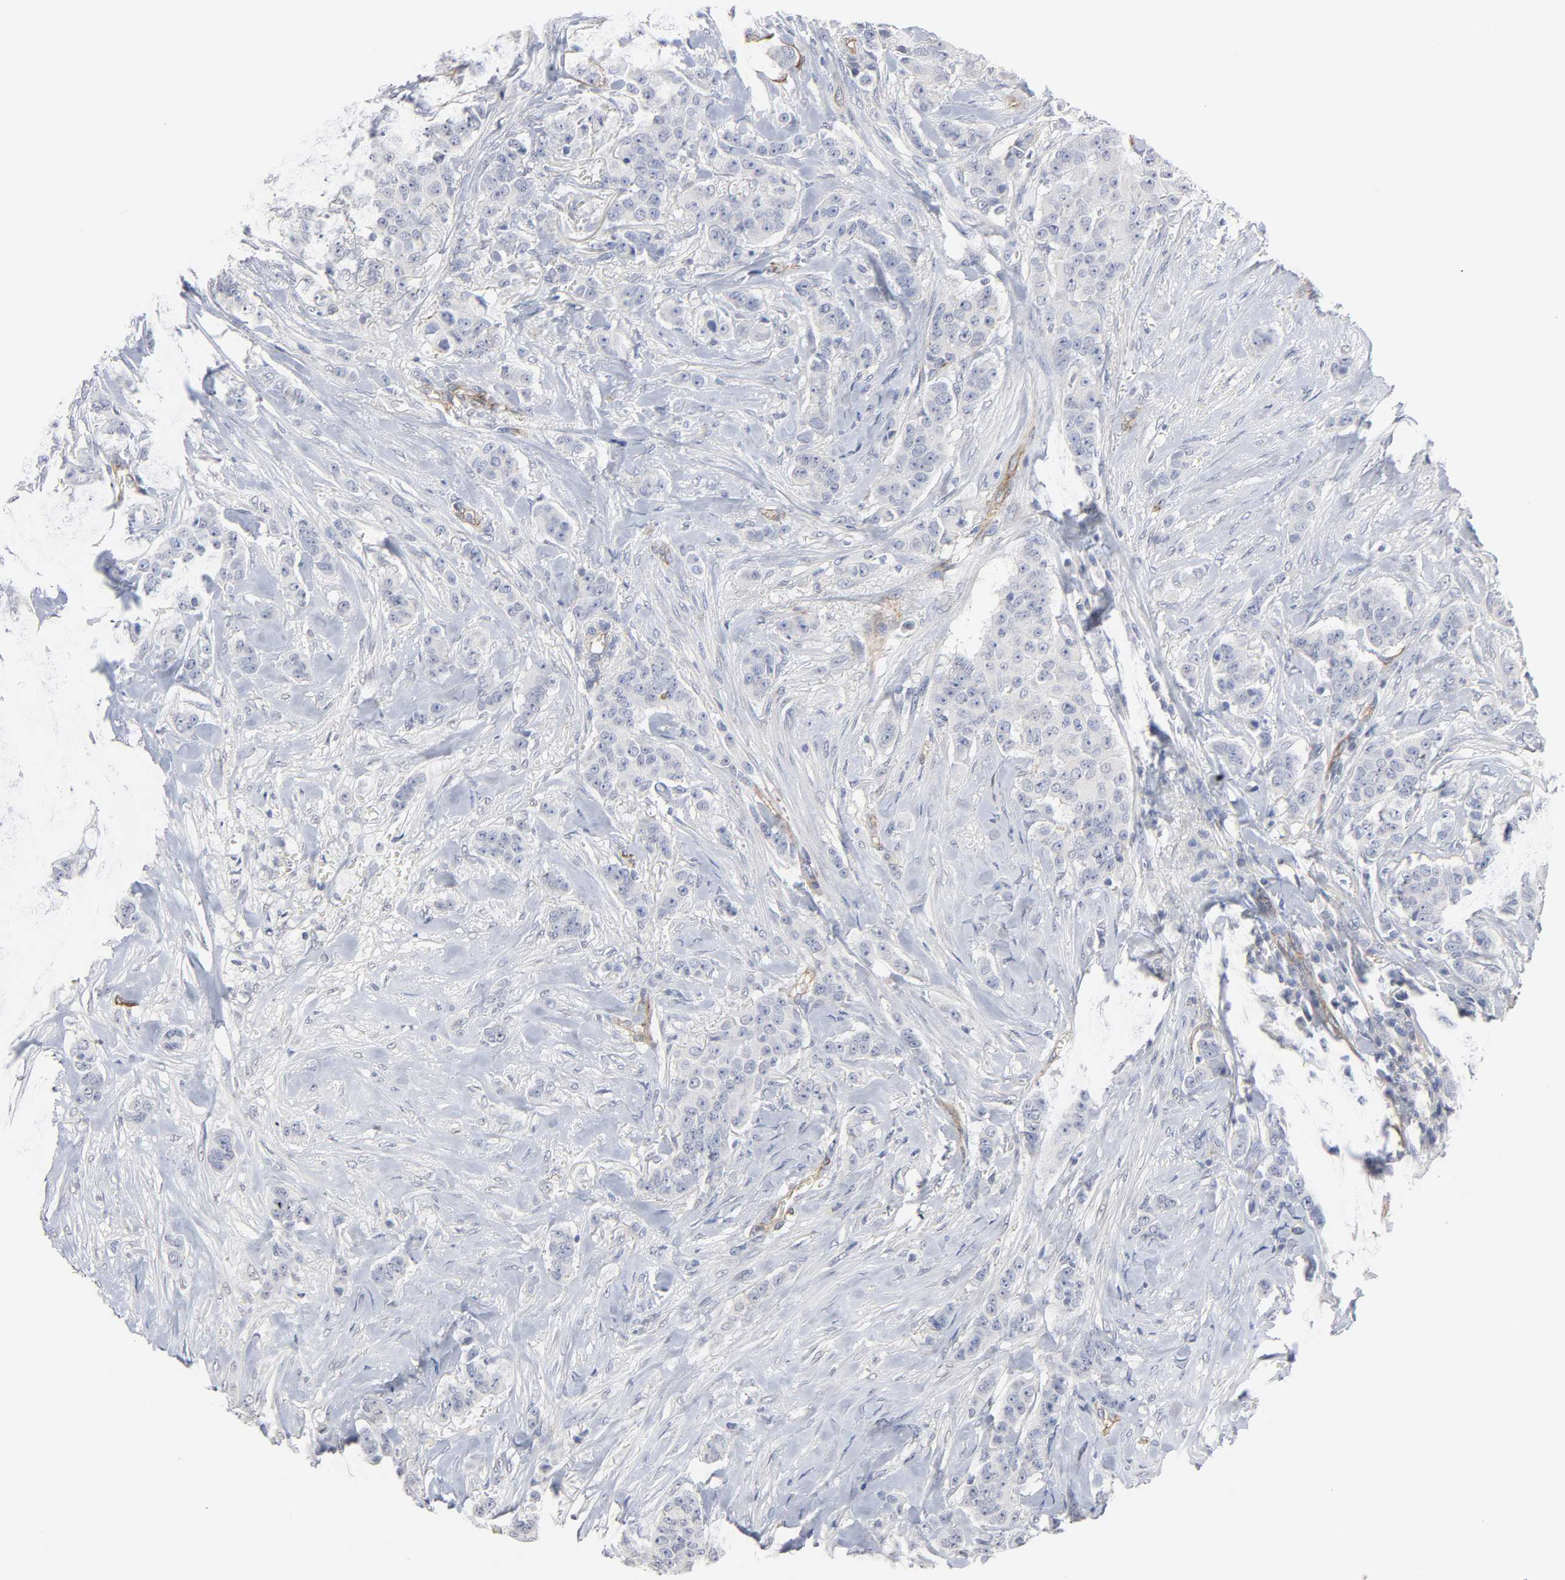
{"staining": {"intensity": "weak", "quantity": "25%-75%", "location": "cytoplasmic/membranous"}, "tissue": "breast cancer", "cell_type": "Tumor cells", "image_type": "cancer", "snomed": [{"axis": "morphology", "description": "Duct carcinoma"}, {"axis": "topography", "description": "Breast"}], "caption": "Breast cancer (infiltrating ductal carcinoma) was stained to show a protein in brown. There is low levels of weak cytoplasmic/membranous positivity in about 25%-75% of tumor cells.", "gene": "SPTAN1", "patient": {"sex": "female", "age": 40}}